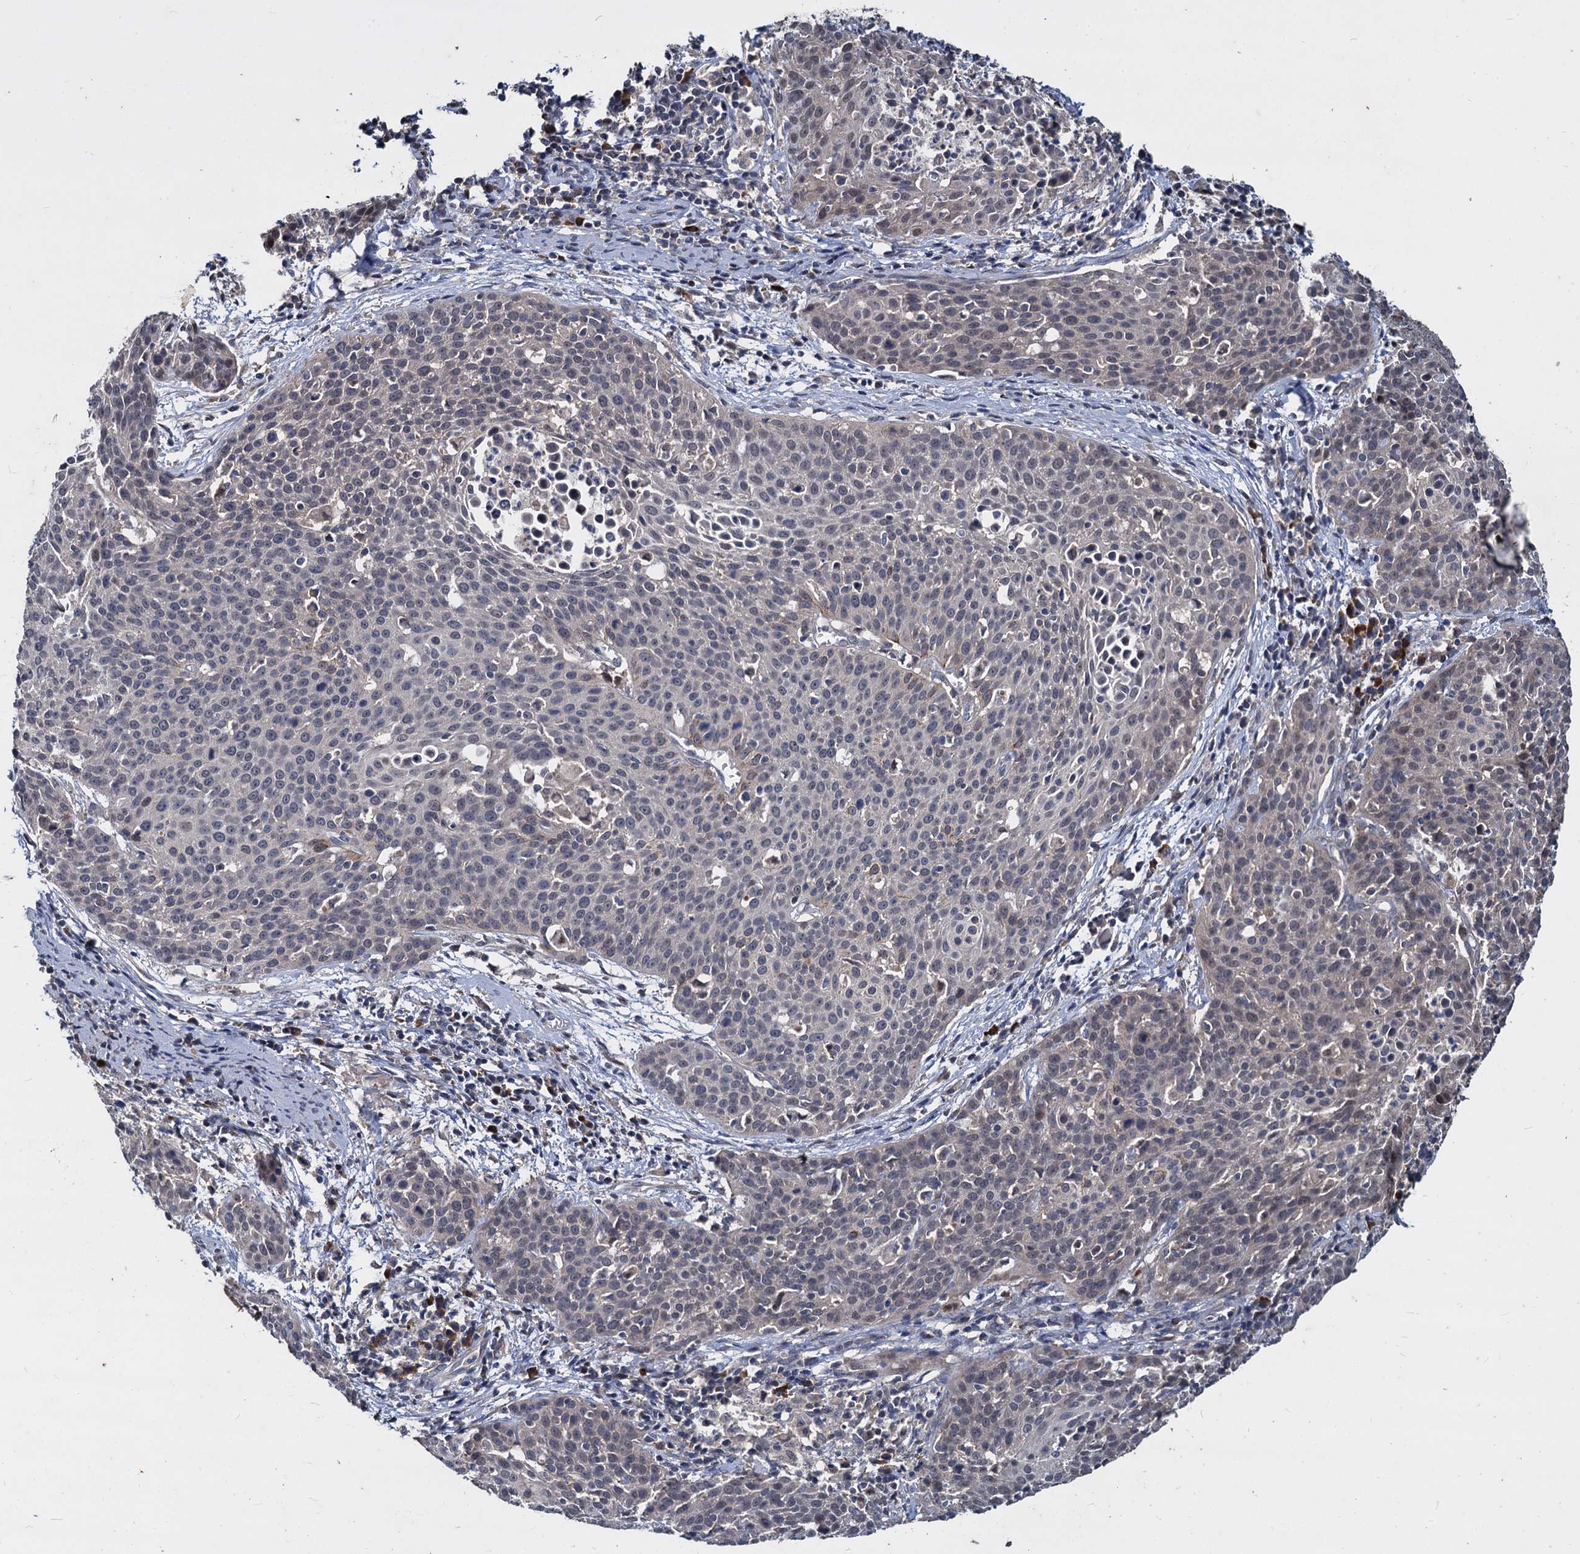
{"staining": {"intensity": "negative", "quantity": "none", "location": "none"}, "tissue": "cervical cancer", "cell_type": "Tumor cells", "image_type": "cancer", "snomed": [{"axis": "morphology", "description": "Squamous cell carcinoma, NOS"}, {"axis": "topography", "description": "Cervix"}], "caption": "Tumor cells are negative for protein expression in human cervical squamous cell carcinoma.", "gene": "CCDC184", "patient": {"sex": "female", "age": 38}}